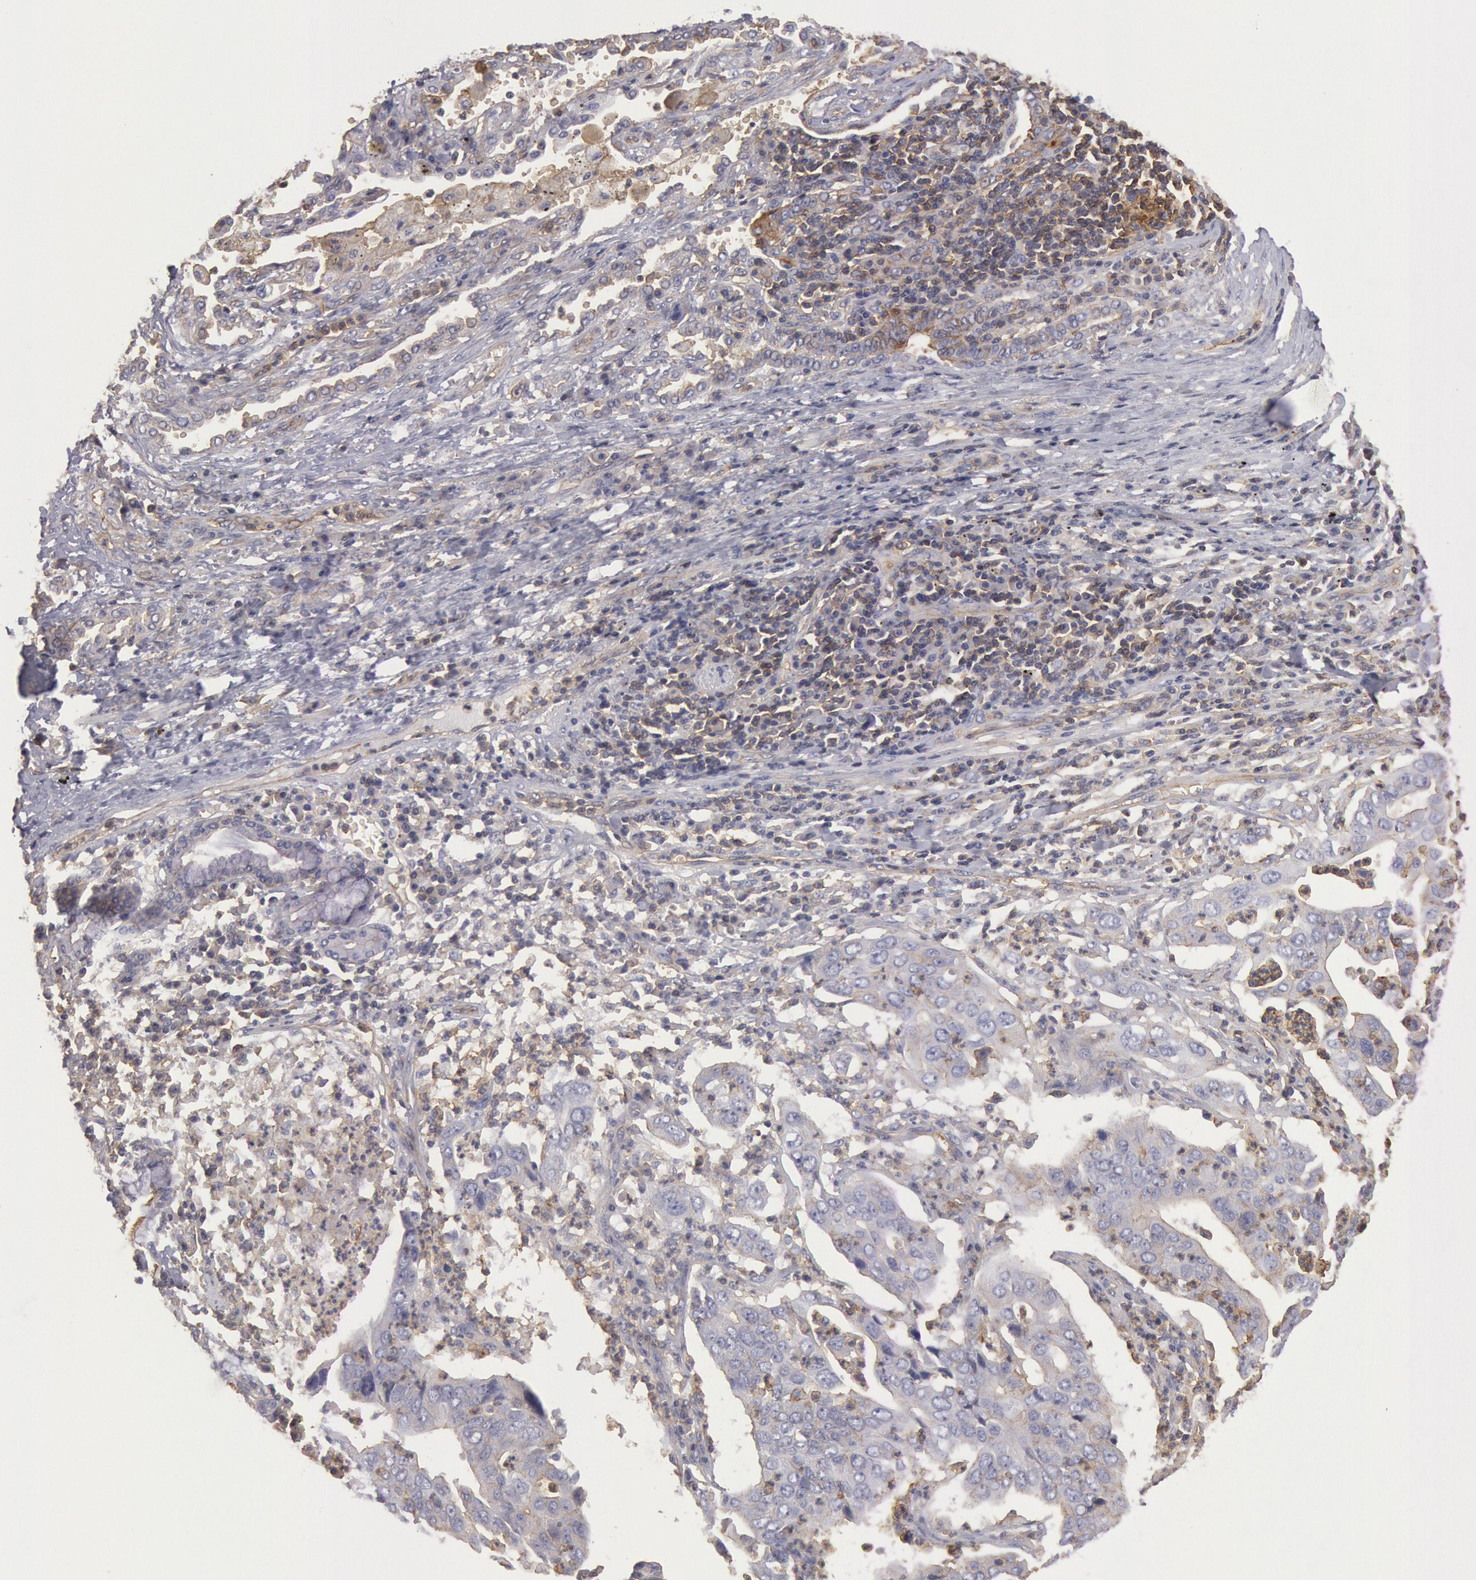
{"staining": {"intensity": "weak", "quantity": "<25%", "location": "cytoplasmic/membranous"}, "tissue": "lung cancer", "cell_type": "Tumor cells", "image_type": "cancer", "snomed": [{"axis": "morphology", "description": "Adenocarcinoma, NOS"}, {"axis": "topography", "description": "Lung"}], "caption": "Tumor cells show no significant expression in lung adenocarcinoma. (Immunohistochemistry, brightfield microscopy, high magnification).", "gene": "SNAP23", "patient": {"sex": "male", "age": 48}}